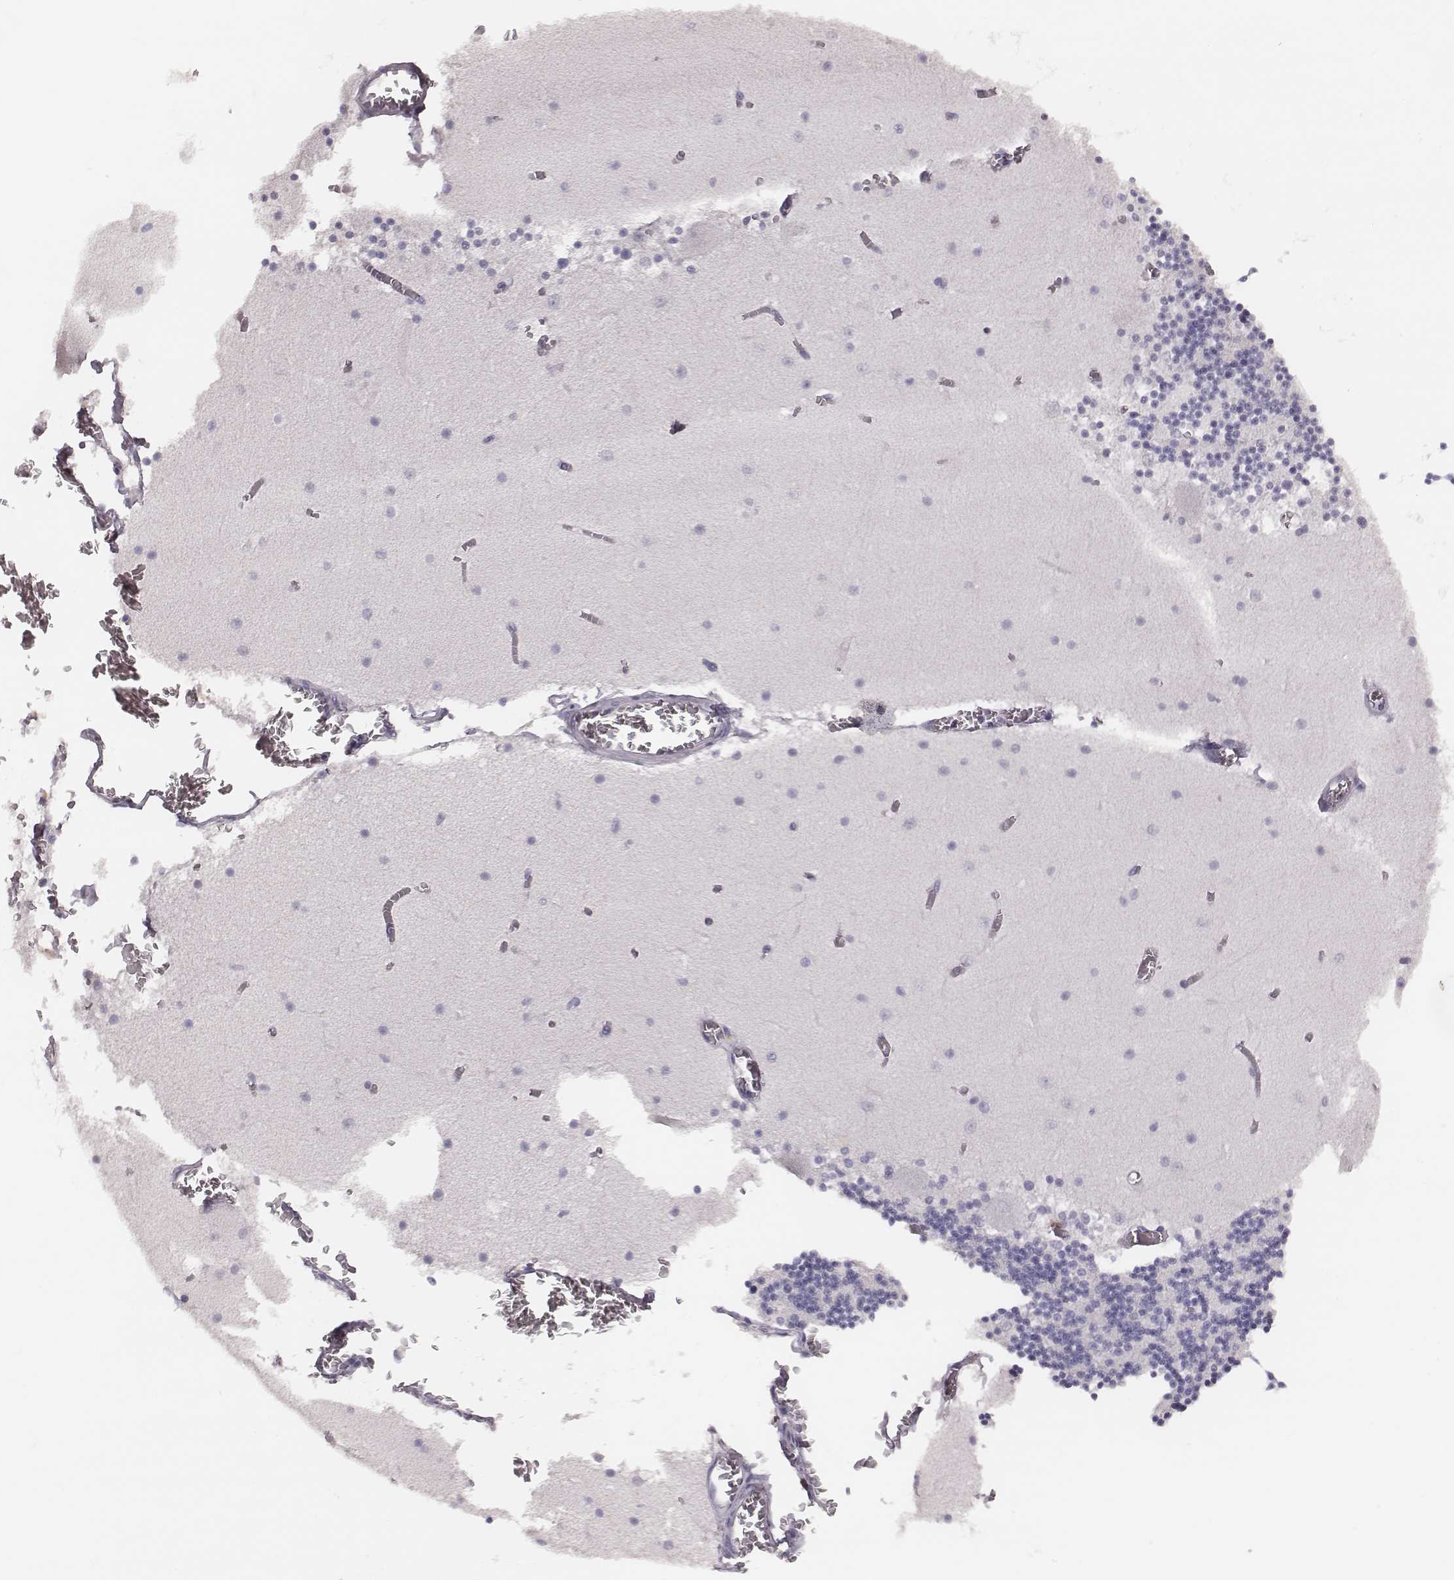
{"staining": {"intensity": "negative", "quantity": "none", "location": "none"}, "tissue": "cerebellum", "cell_type": "Cells in granular layer", "image_type": "normal", "snomed": [{"axis": "morphology", "description": "Normal tissue, NOS"}, {"axis": "topography", "description": "Cerebellum"}], "caption": "Immunohistochemistry (IHC) image of normal cerebellum: human cerebellum stained with DAB (3,3'-diaminobenzidine) demonstrates no significant protein positivity in cells in granular layer.", "gene": "CSHL1", "patient": {"sex": "female", "age": 28}}